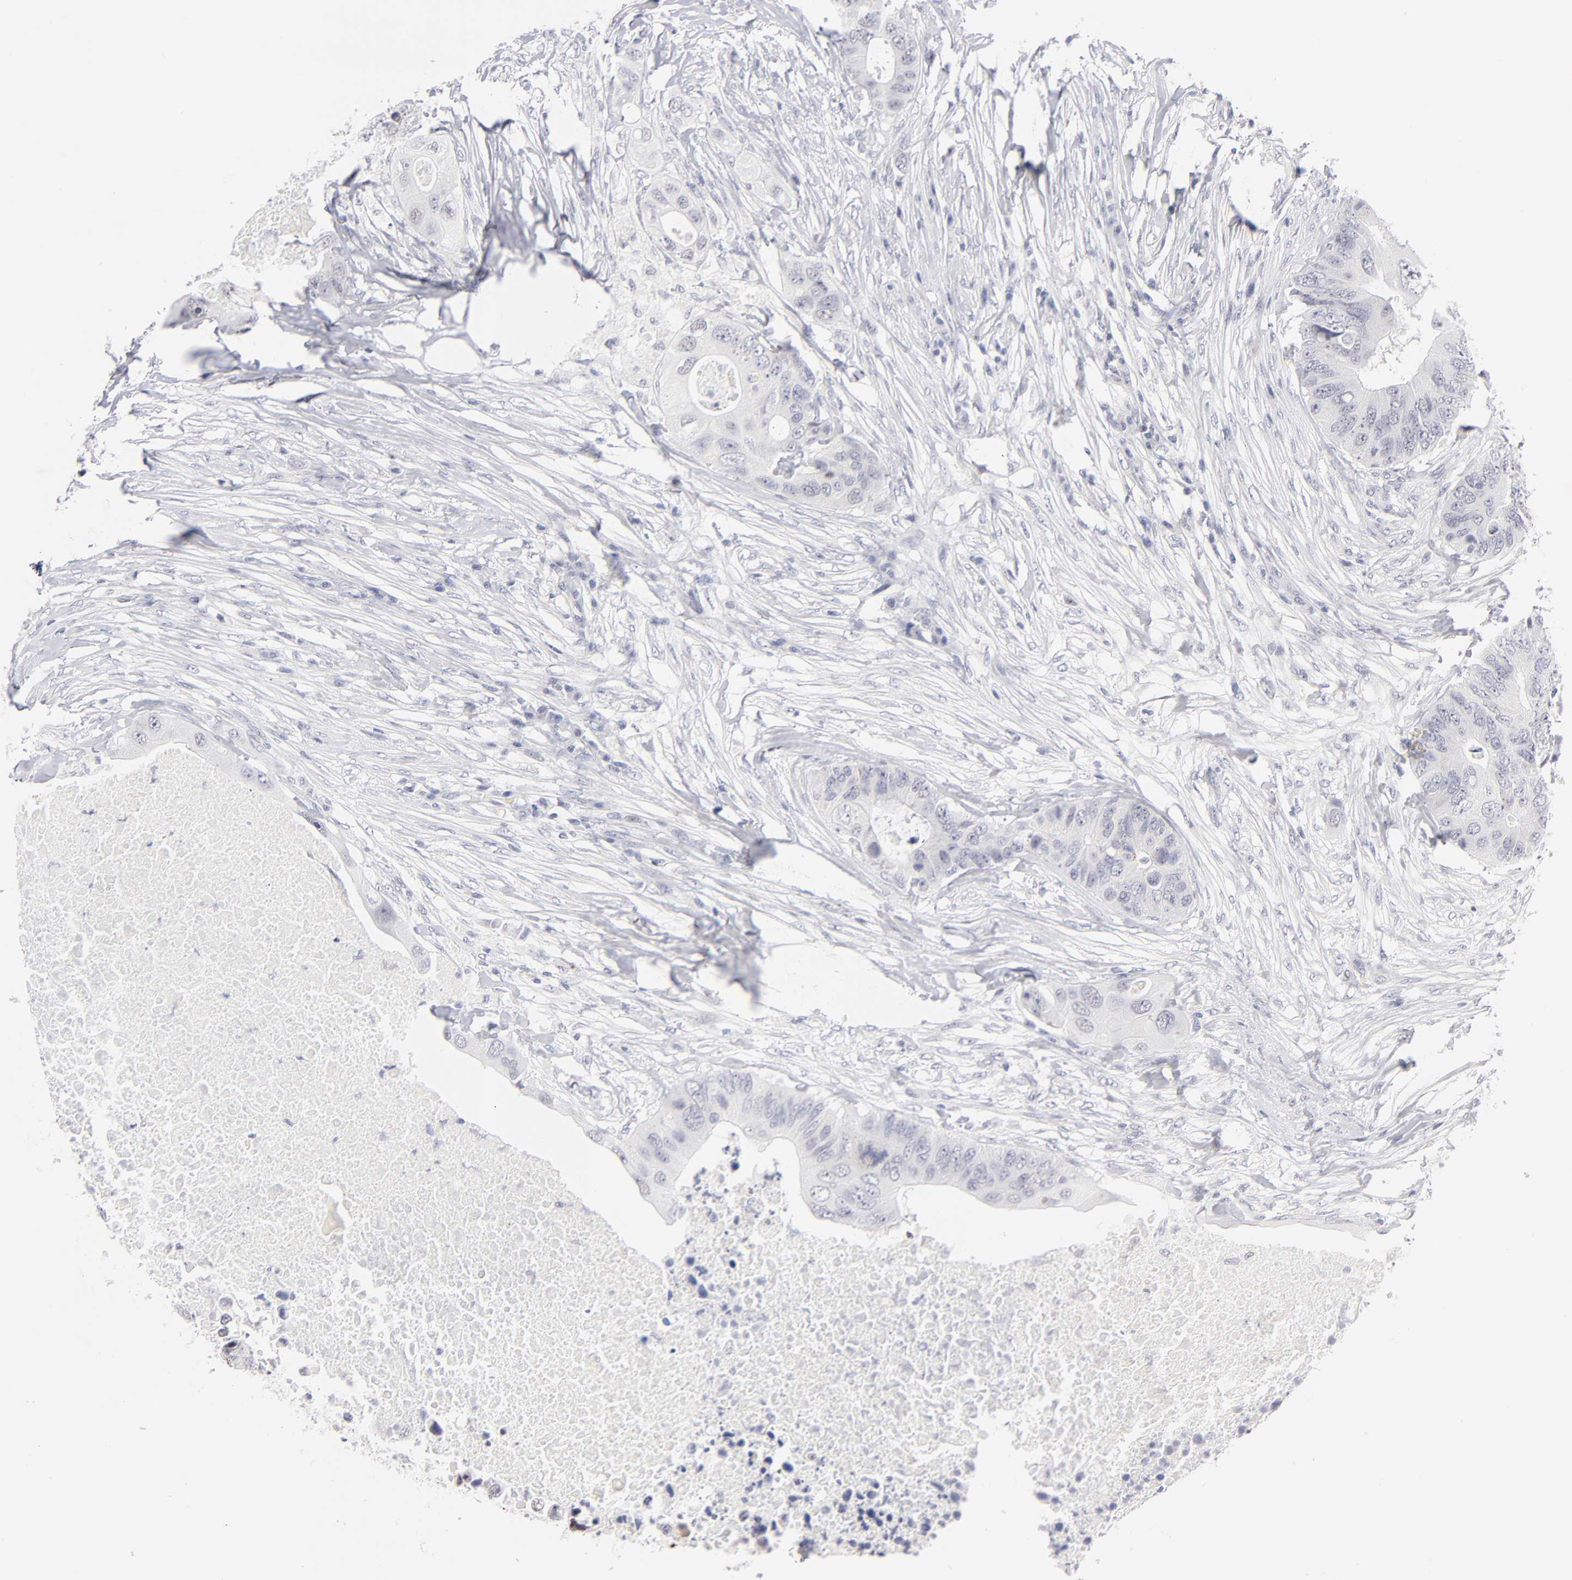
{"staining": {"intensity": "negative", "quantity": "none", "location": "none"}, "tissue": "colorectal cancer", "cell_type": "Tumor cells", "image_type": "cancer", "snomed": [{"axis": "morphology", "description": "Adenocarcinoma, NOS"}, {"axis": "topography", "description": "Colon"}], "caption": "Immunohistochemistry (IHC) image of human colorectal cancer (adenocarcinoma) stained for a protein (brown), which displays no staining in tumor cells. (DAB immunohistochemistry, high magnification).", "gene": "KHNYN", "patient": {"sex": "male", "age": 71}}